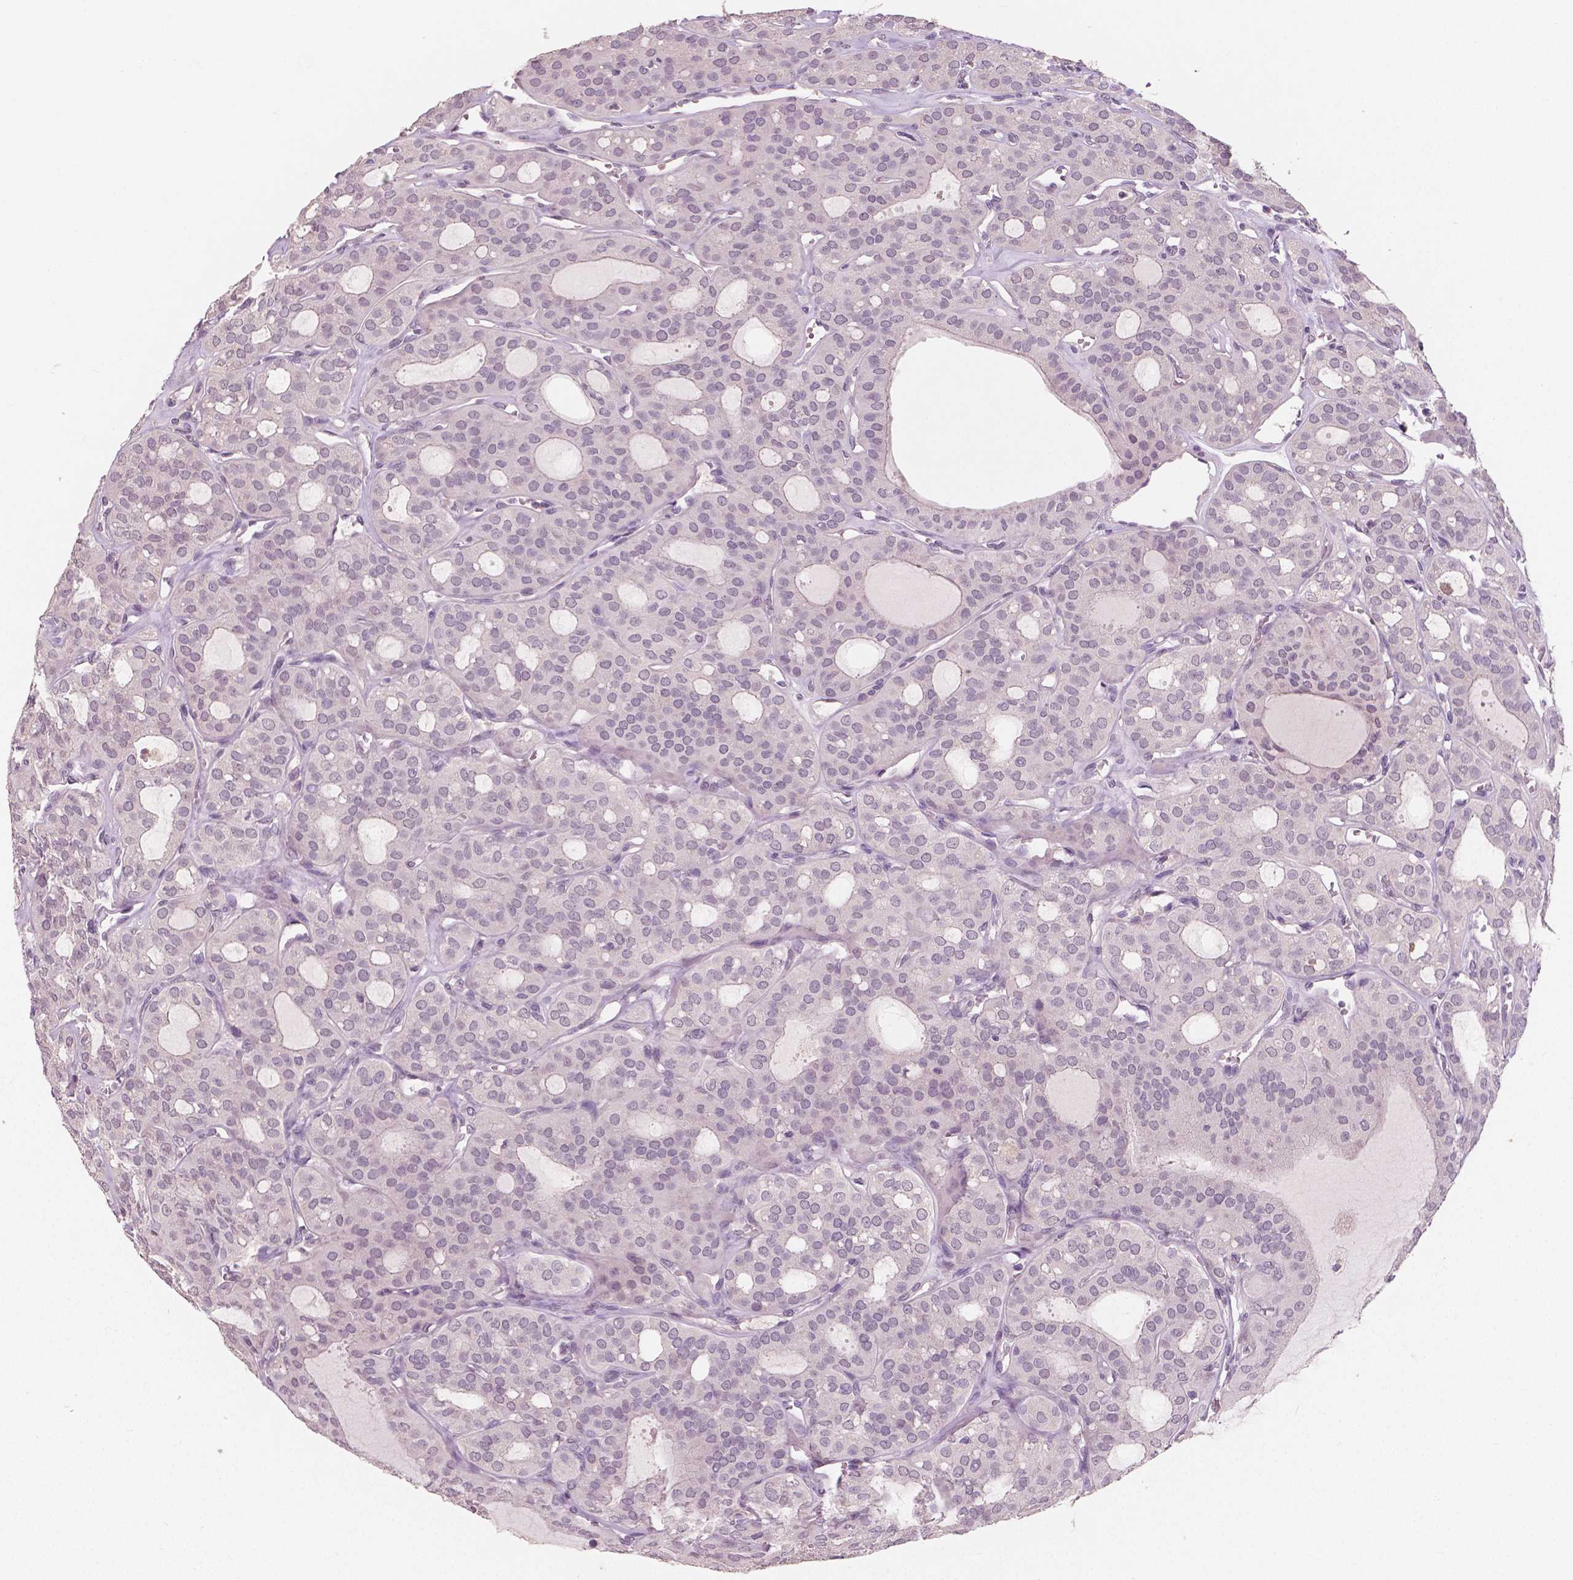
{"staining": {"intensity": "negative", "quantity": "none", "location": "none"}, "tissue": "thyroid cancer", "cell_type": "Tumor cells", "image_type": "cancer", "snomed": [{"axis": "morphology", "description": "Follicular adenoma carcinoma, NOS"}, {"axis": "topography", "description": "Thyroid gland"}], "caption": "This is an IHC histopathology image of human thyroid cancer. There is no positivity in tumor cells.", "gene": "RNASE7", "patient": {"sex": "male", "age": 75}}